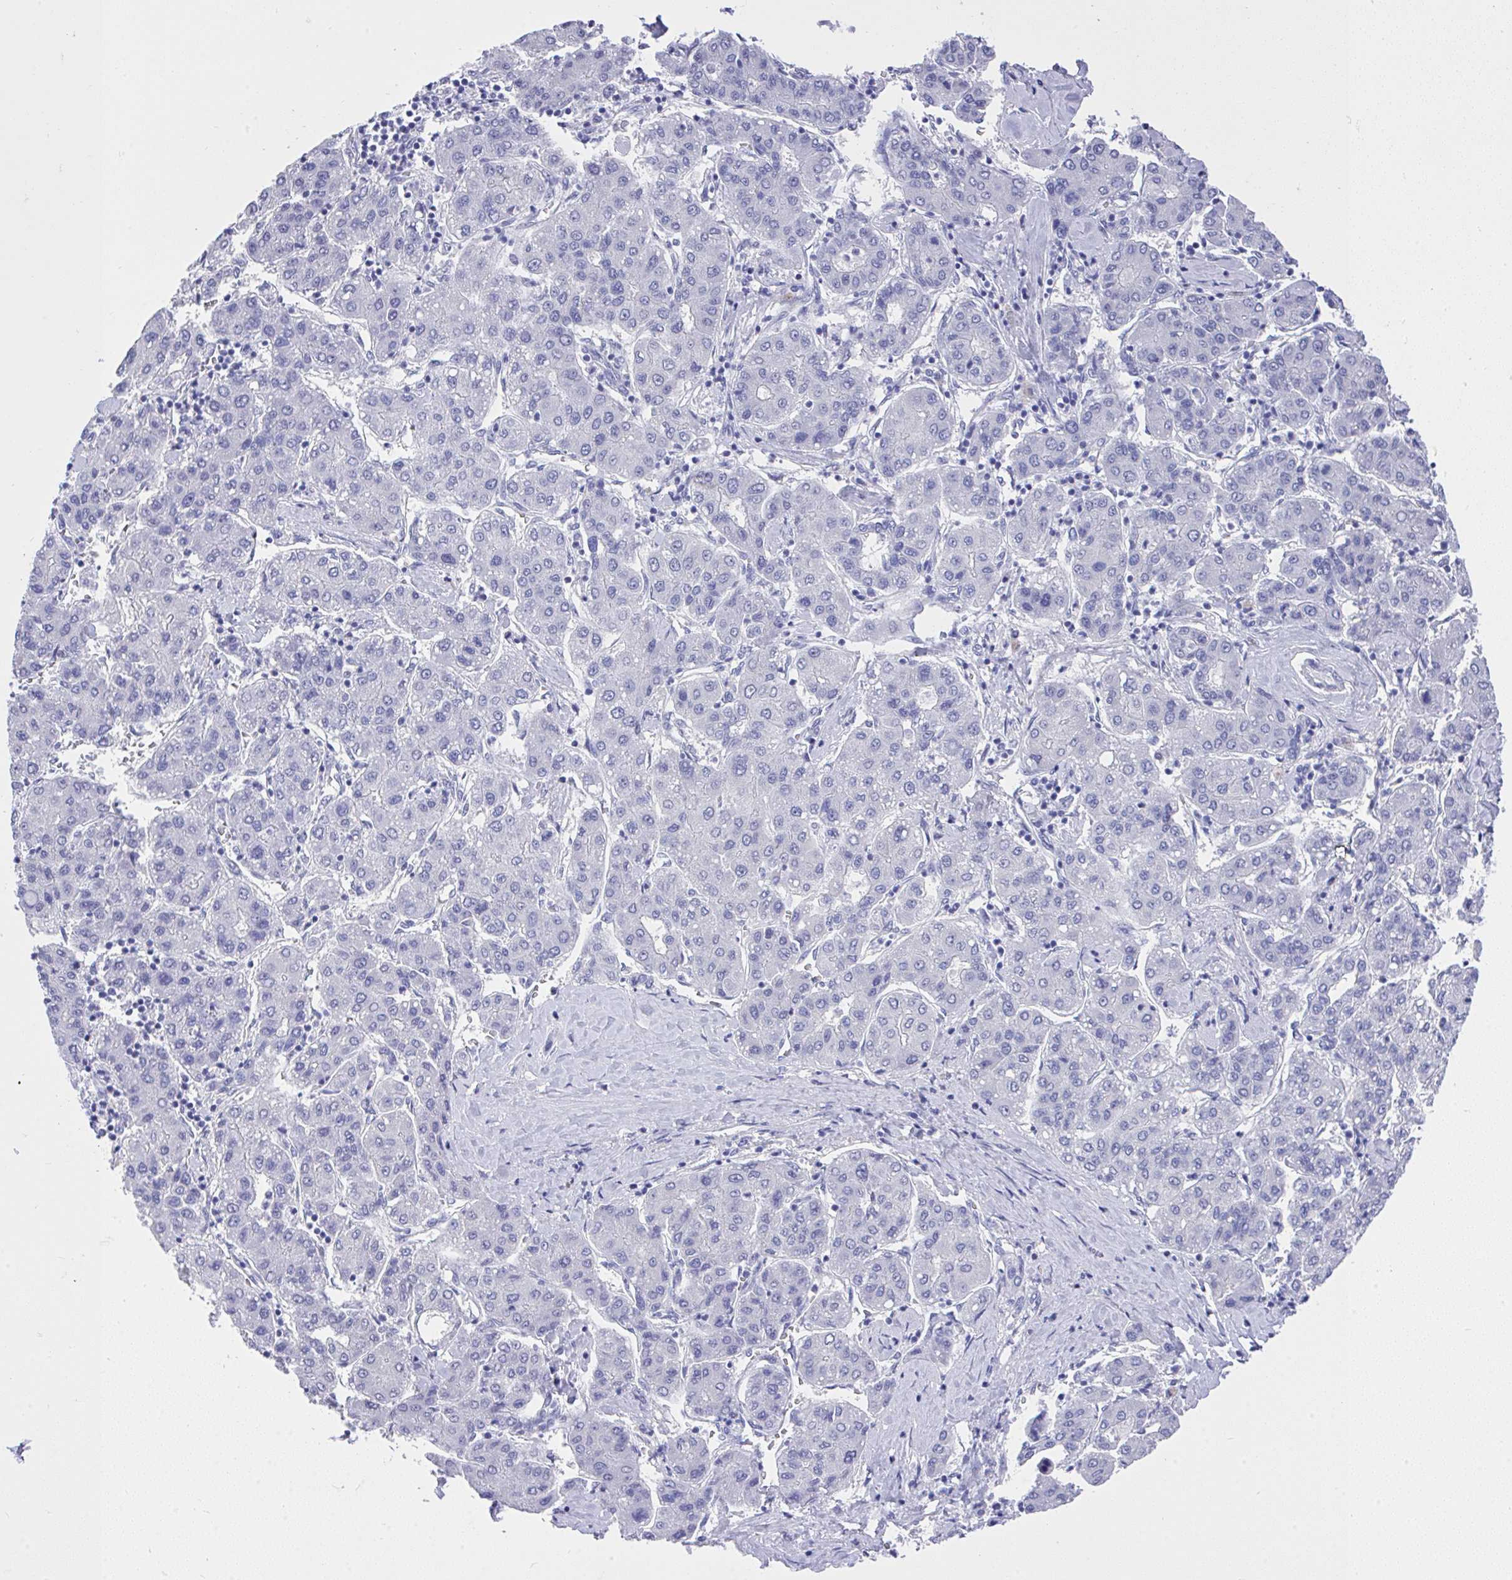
{"staining": {"intensity": "negative", "quantity": "none", "location": "none"}, "tissue": "liver cancer", "cell_type": "Tumor cells", "image_type": "cancer", "snomed": [{"axis": "morphology", "description": "Carcinoma, Hepatocellular, NOS"}, {"axis": "topography", "description": "Liver"}], "caption": "IHC image of liver cancer (hepatocellular carcinoma) stained for a protein (brown), which displays no staining in tumor cells.", "gene": "MS4A12", "patient": {"sex": "male", "age": 65}}